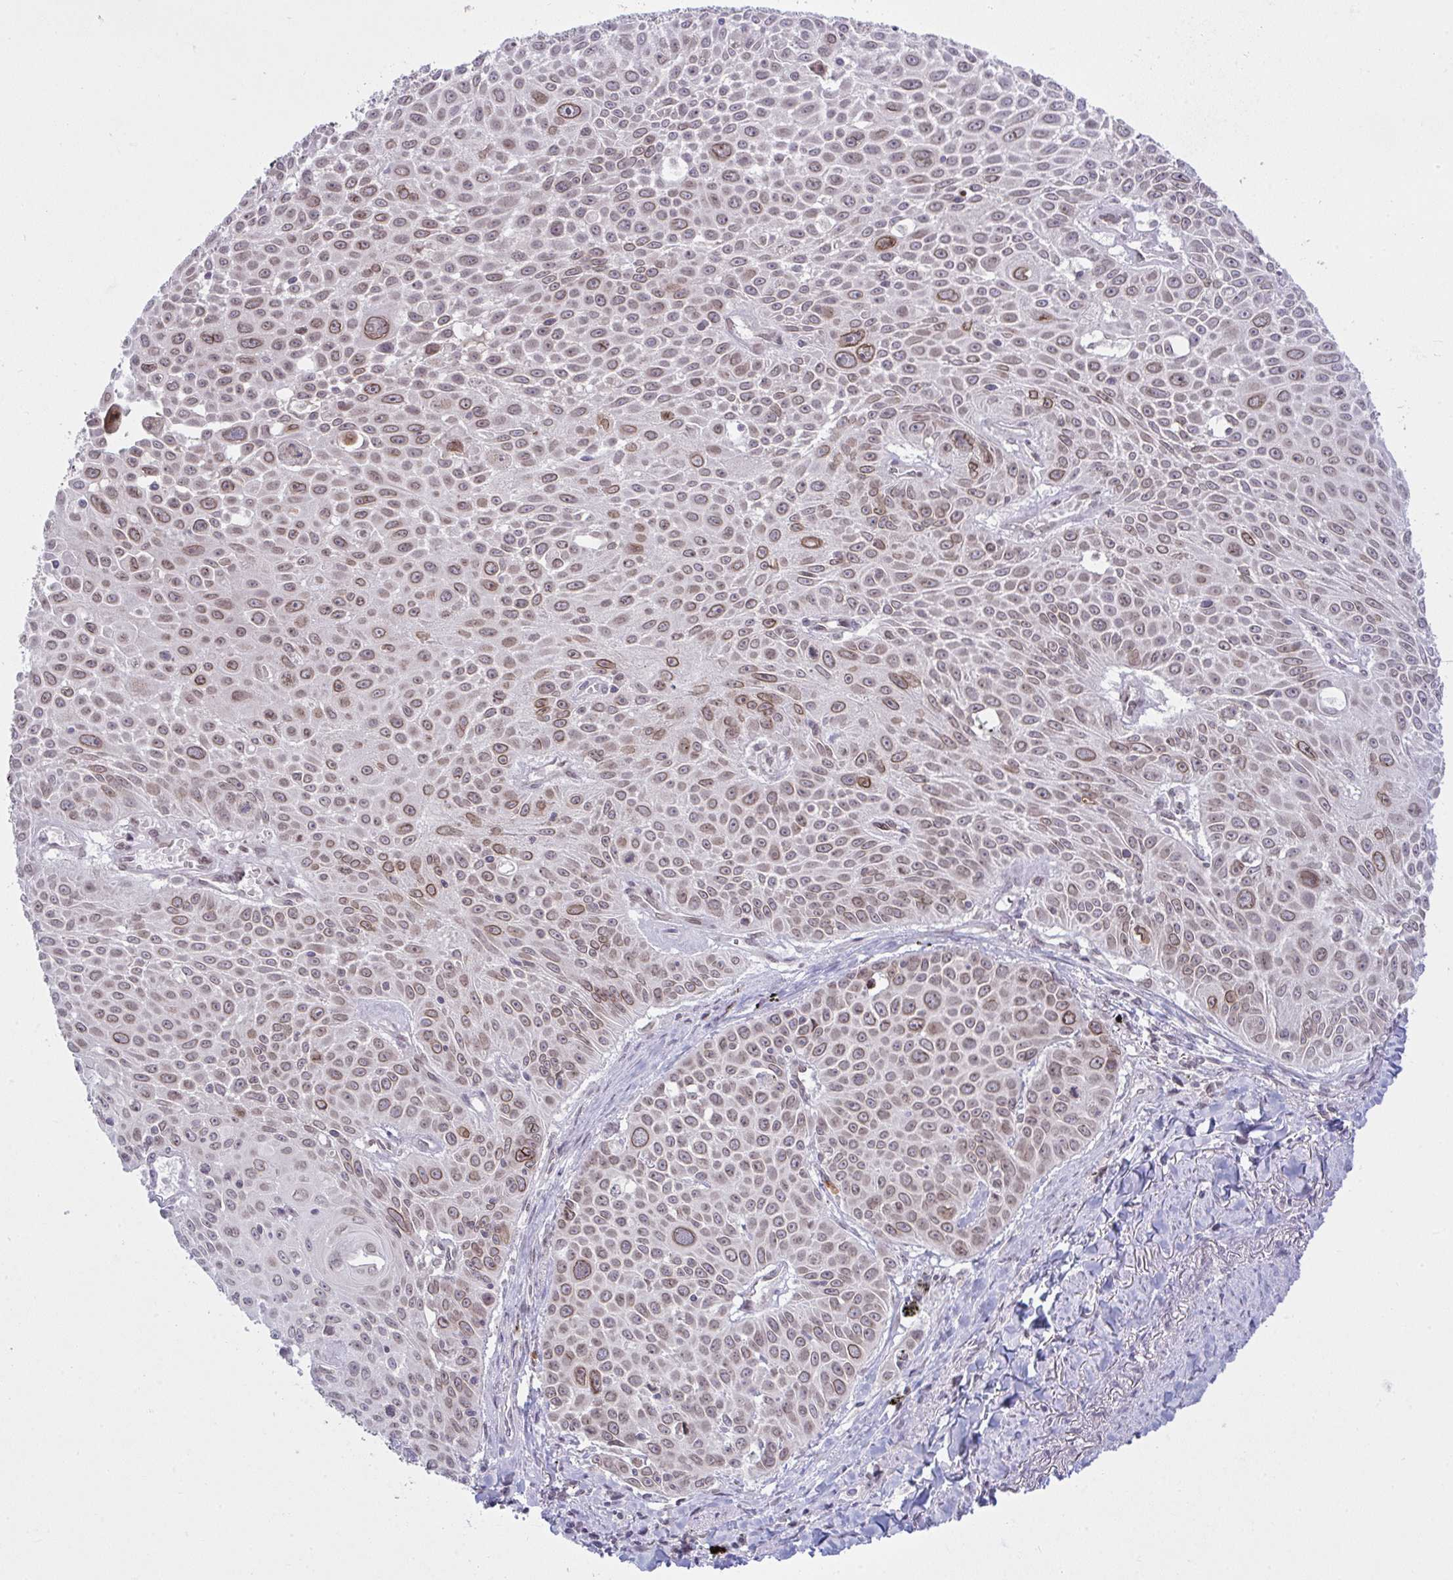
{"staining": {"intensity": "moderate", "quantity": ">75%", "location": "cytoplasmic/membranous,nuclear"}, "tissue": "lung cancer", "cell_type": "Tumor cells", "image_type": "cancer", "snomed": [{"axis": "morphology", "description": "Squamous cell carcinoma, NOS"}, {"axis": "morphology", "description": "Squamous cell carcinoma, metastatic, NOS"}, {"axis": "topography", "description": "Lymph node"}, {"axis": "topography", "description": "Lung"}], "caption": "Human lung squamous cell carcinoma stained with a brown dye exhibits moderate cytoplasmic/membranous and nuclear positive expression in about >75% of tumor cells.", "gene": "RANBP2", "patient": {"sex": "female", "age": 62}}